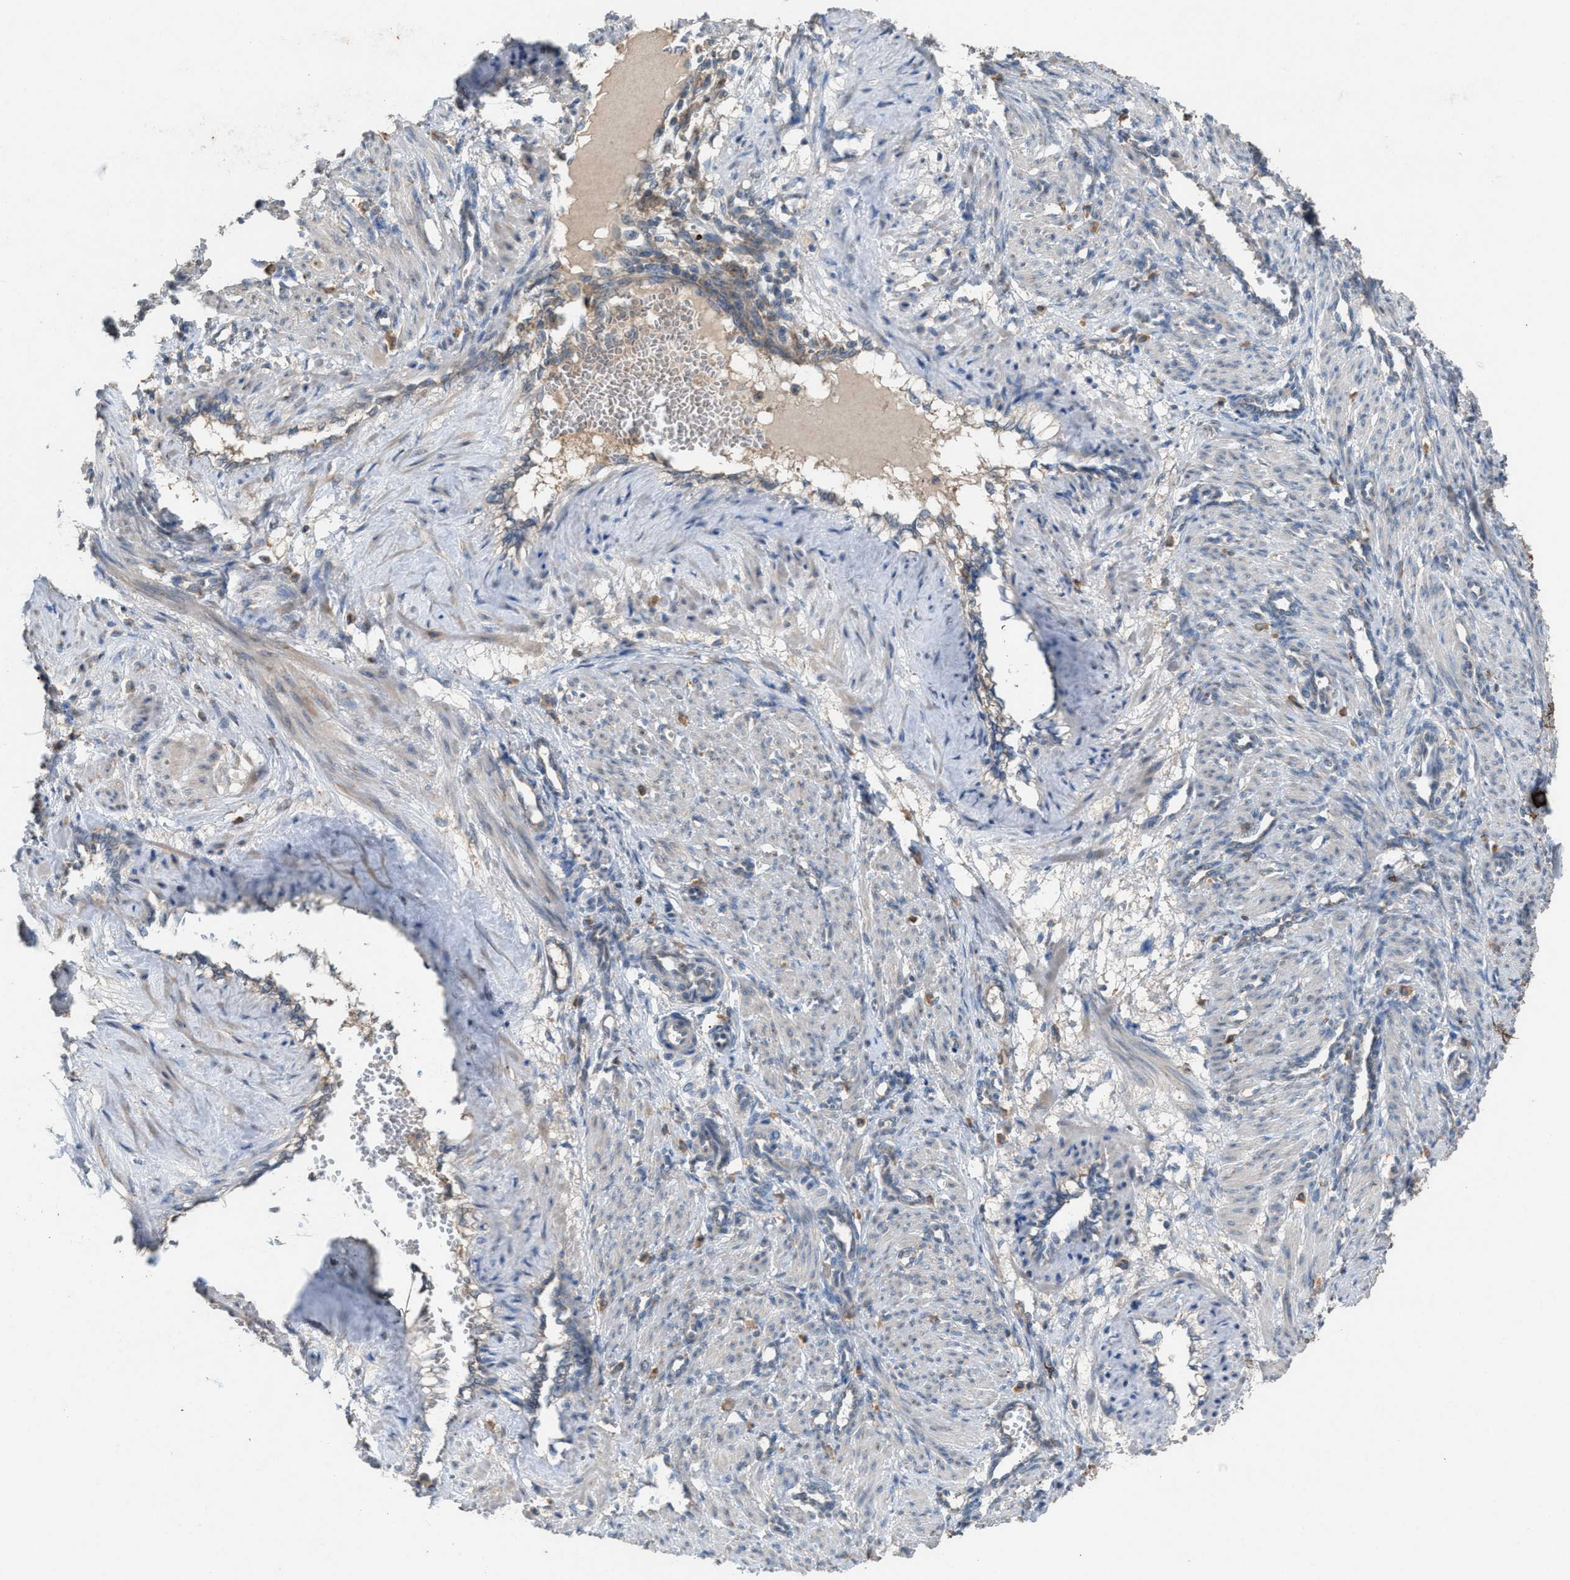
{"staining": {"intensity": "weak", "quantity": "25%-75%", "location": "cytoplasmic/membranous"}, "tissue": "smooth muscle", "cell_type": "Smooth muscle cells", "image_type": "normal", "snomed": [{"axis": "morphology", "description": "Normal tissue, NOS"}, {"axis": "topography", "description": "Endometrium"}], "caption": "This image displays immunohistochemistry (IHC) staining of normal smooth muscle, with low weak cytoplasmic/membranous positivity in approximately 25%-75% of smooth muscle cells.", "gene": "TPK1", "patient": {"sex": "female", "age": 33}}